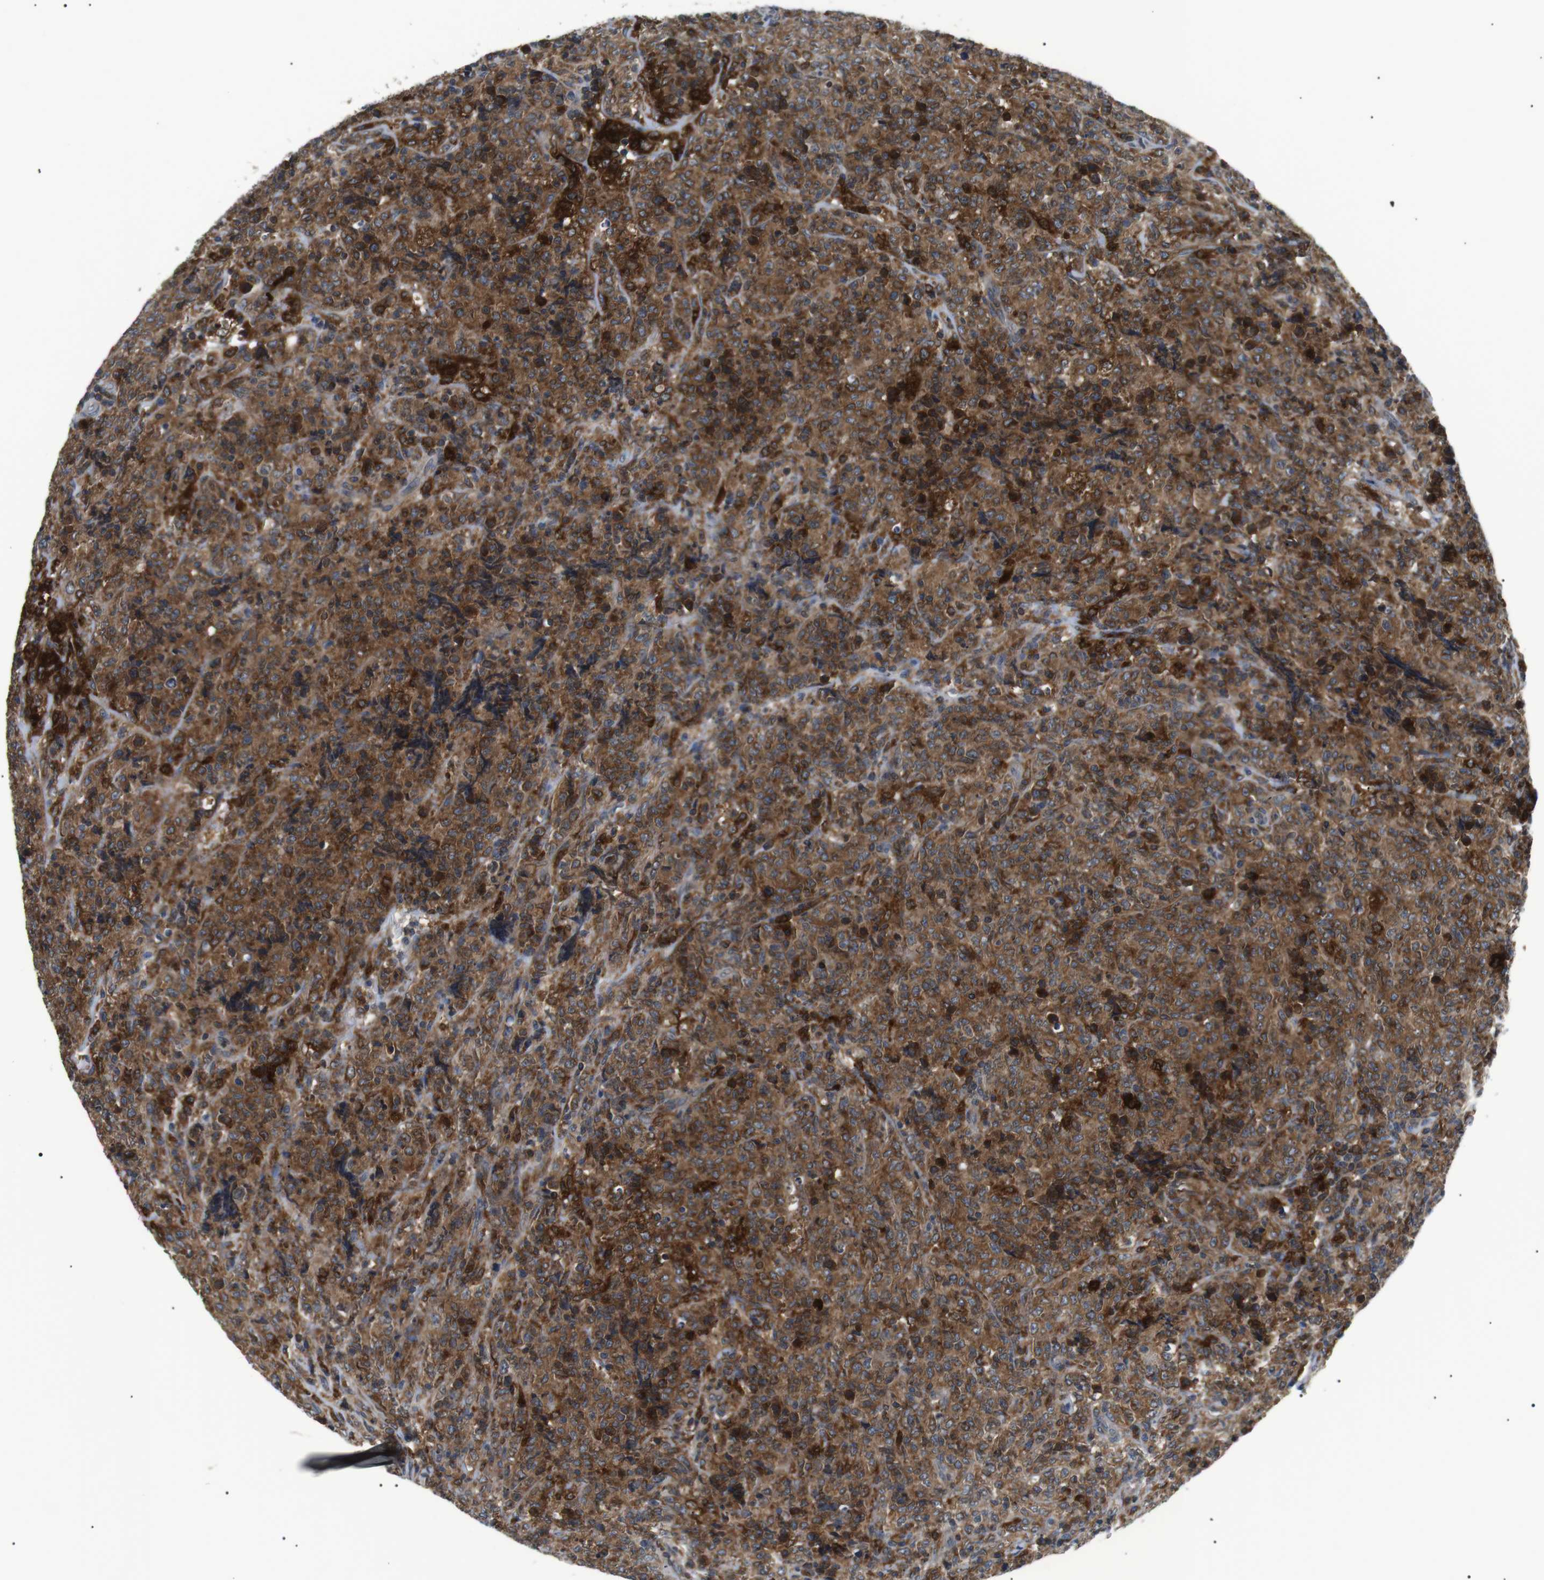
{"staining": {"intensity": "moderate", "quantity": ">75%", "location": "cytoplasmic/membranous"}, "tissue": "lymphoma", "cell_type": "Tumor cells", "image_type": "cancer", "snomed": [{"axis": "morphology", "description": "Malignant lymphoma, non-Hodgkin's type, High grade"}, {"axis": "topography", "description": "Tonsil"}], "caption": "Lymphoma stained with DAB immunohistochemistry (IHC) reveals medium levels of moderate cytoplasmic/membranous expression in about >75% of tumor cells.", "gene": "RAB9A", "patient": {"sex": "female", "age": 36}}